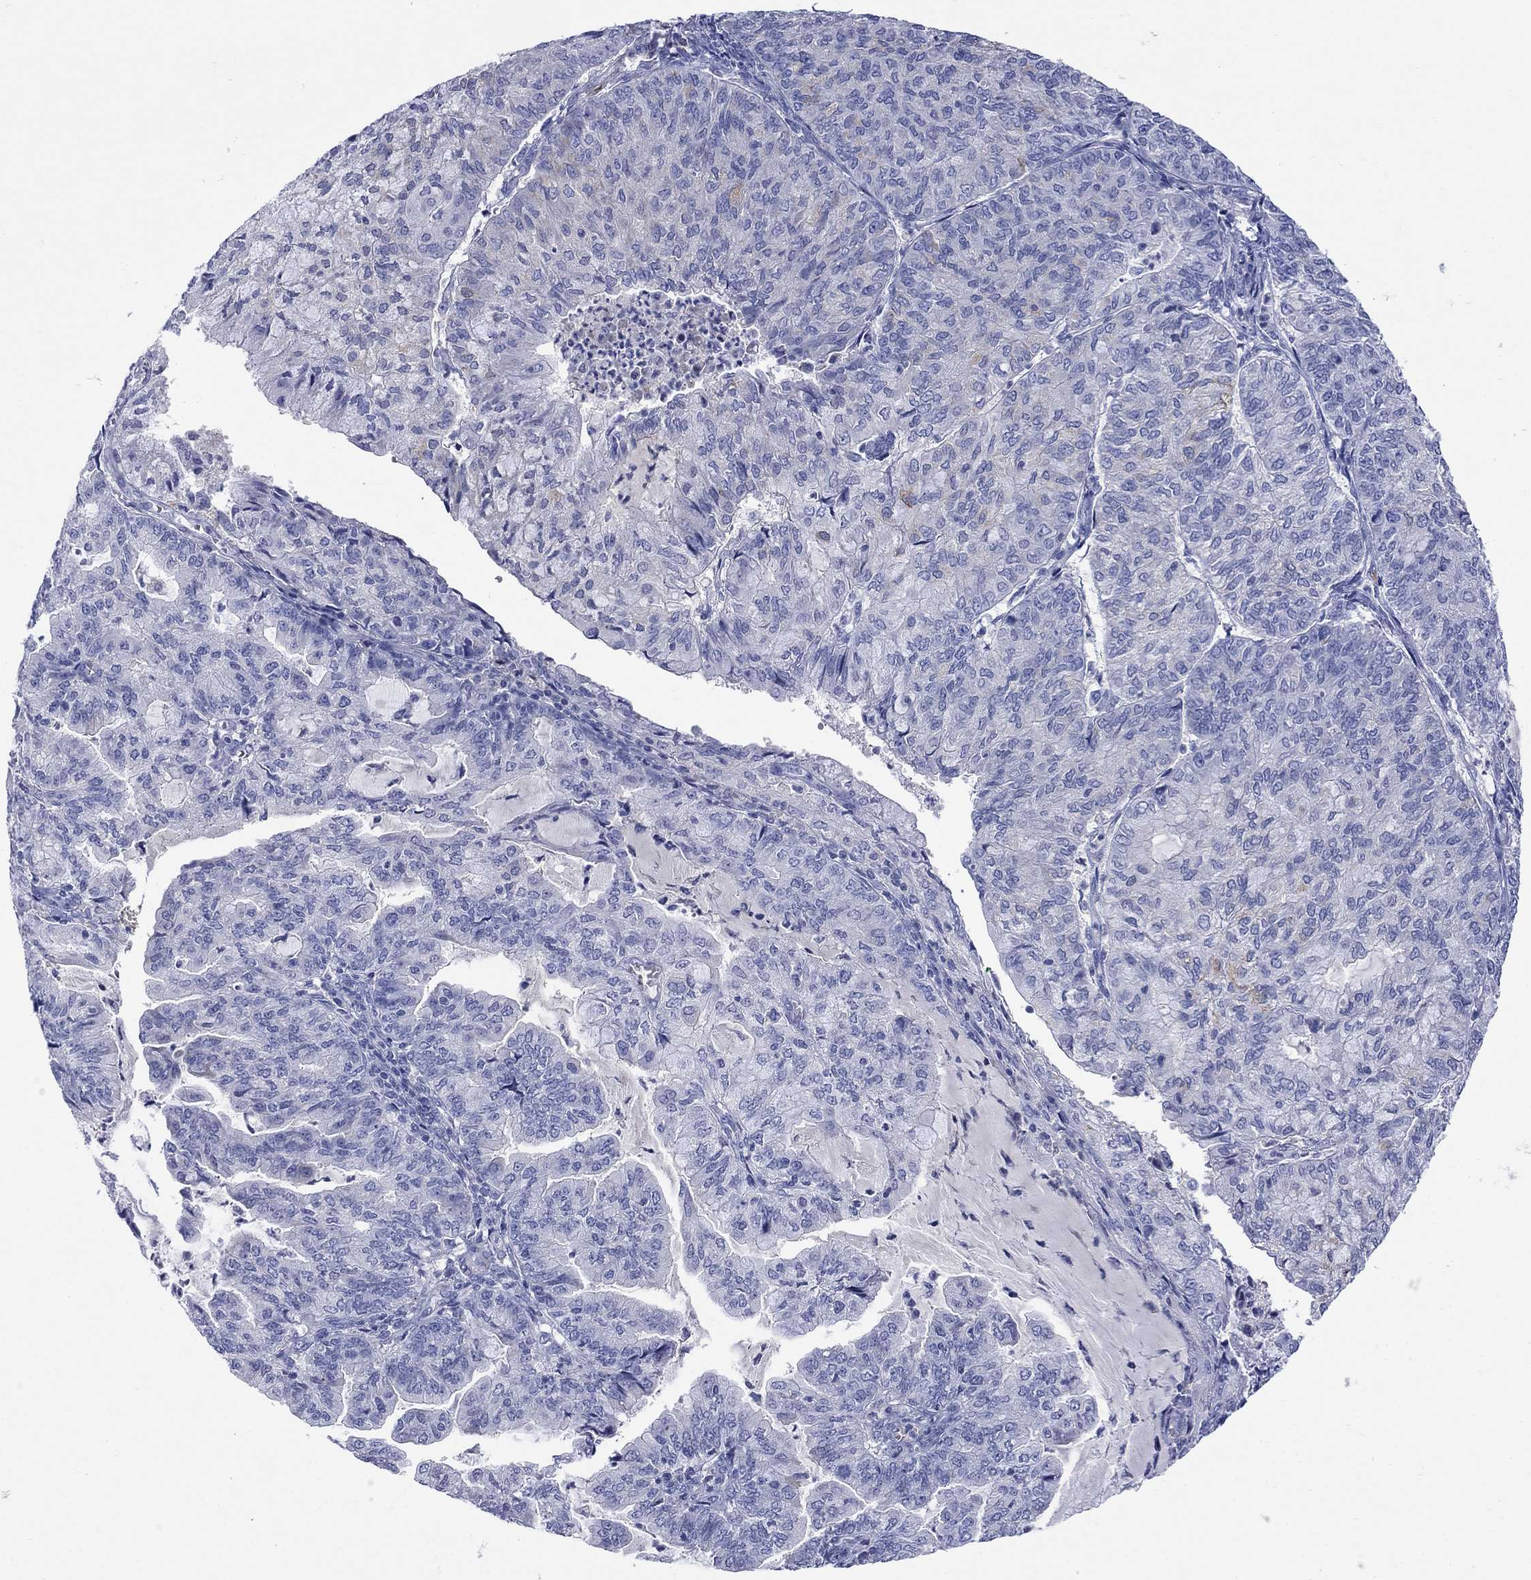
{"staining": {"intensity": "negative", "quantity": "none", "location": "none"}, "tissue": "endometrial cancer", "cell_type": "Tumor cells", "image_type": "cancer", "snomed": [{"axis": "morphology", "description": "Adenocarcinoma, NOS"}, {"axis": "topography", "description": "Endometrium"}], "caption": "Immunohistochemistry histopathology image of endometrial adenocarcinoma stained for a protein (brown), which exhibits no expression in tumor cells. The staining was performed using DAB (3,3'-diaminobenzidine) to visualize the protein expression in brown, while the nuclei were stained in blue with hematoxylin (Magnification: 20x).", "gene": "PTPRZ1", "patient": {"sex": "female", "age": 82}}